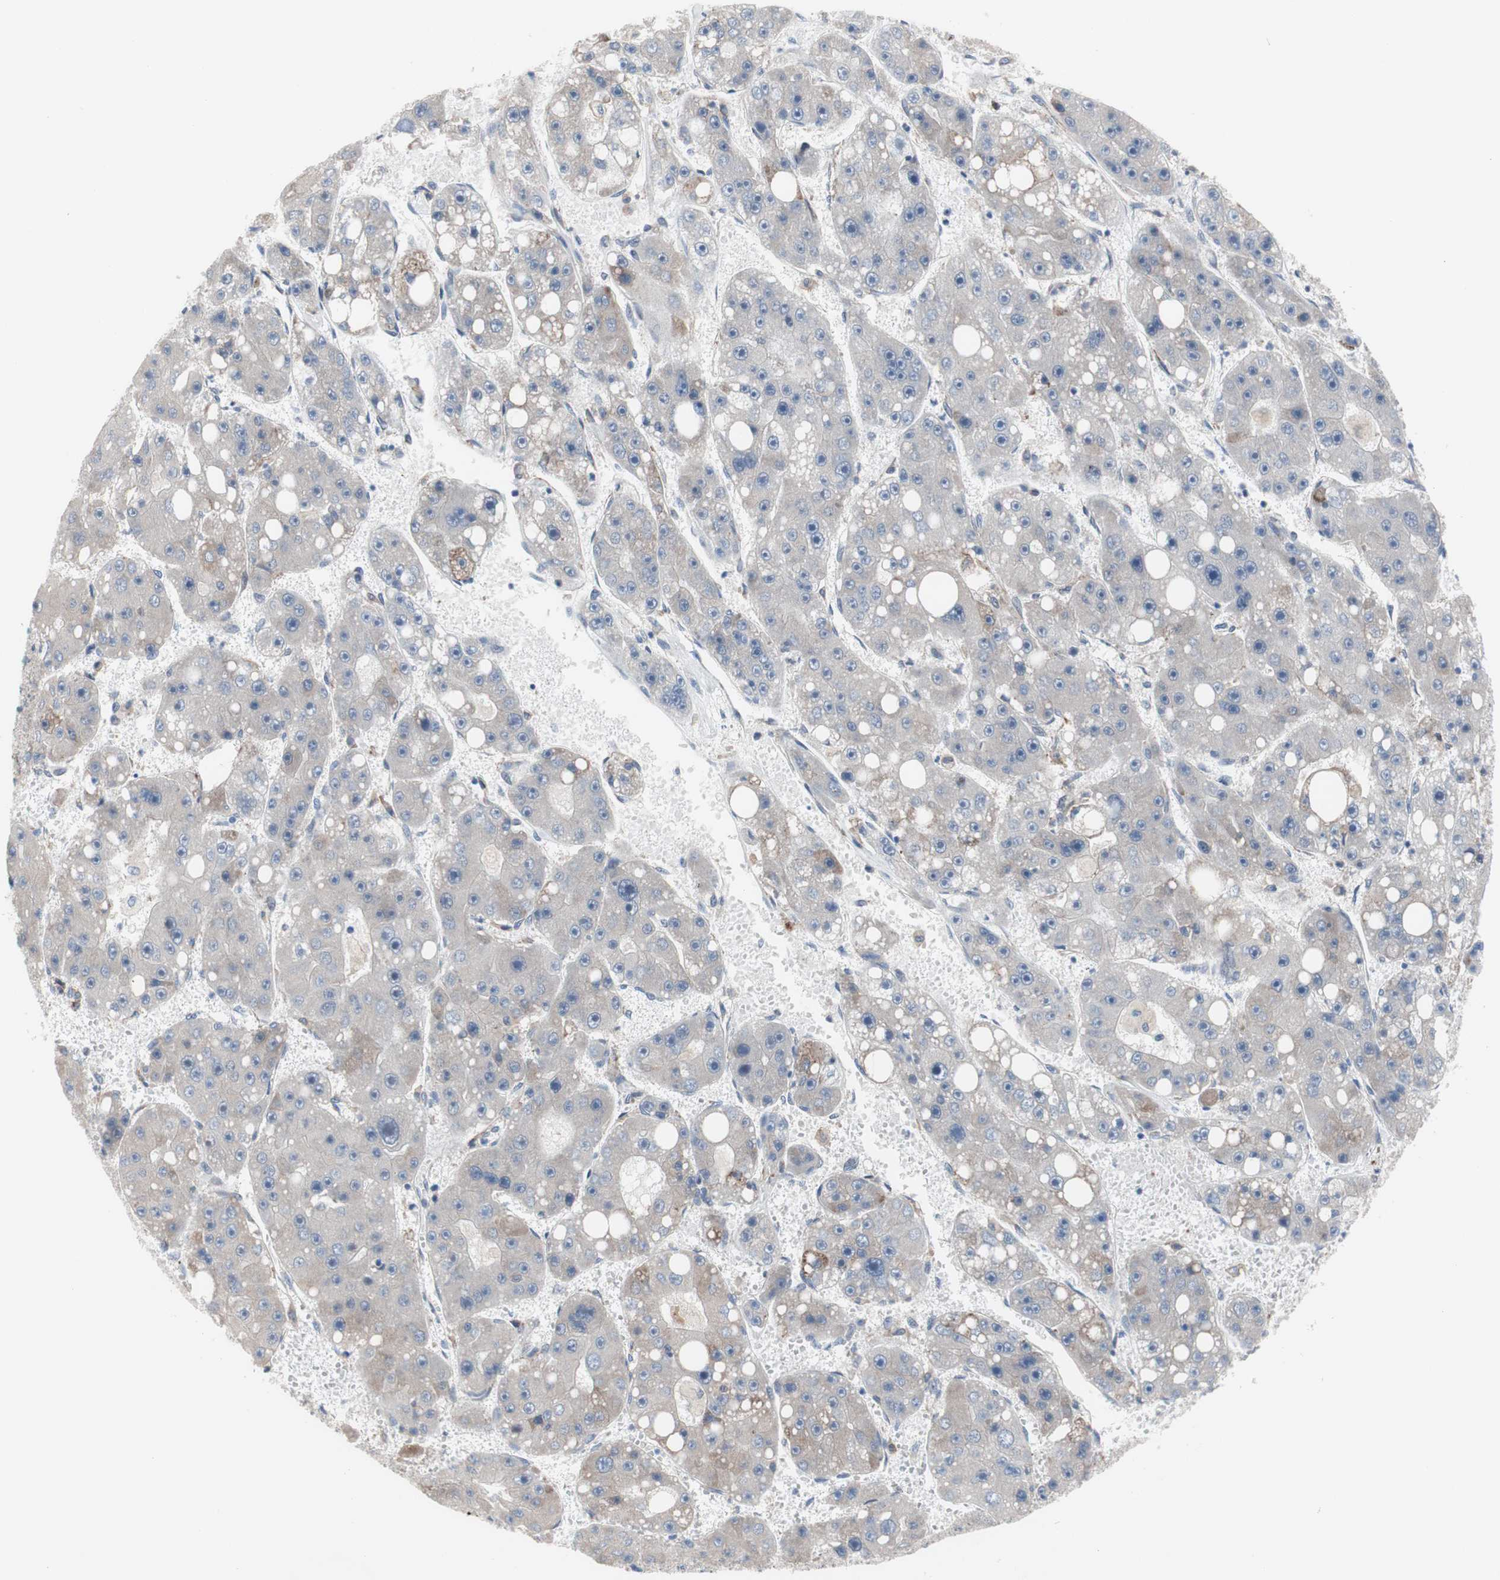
{"staining": {"intensity": "weak", "quantity": ">75%", "location": "cytoplasmic/membranous"}, "tissue": "liver cancer", "cell_type": "Tumor cells", "image_type": "cancer", "snomed": [{"axis": "morphology", "description": "Carcinoma, Hepatocellular, NOS"}, {"axis": "topography", "description": "Liver"}], "caption": "DAB (3,3'-diaminobenzidine) immunohistochemical staining of liver cancer (hepatocellular carcinoma) demonstrates weak cytoplasmic/membranous protein expression in about >75% of tumor cells.", "gene": "KANSL1", "patient": {"sex": "female", "age": 61}}